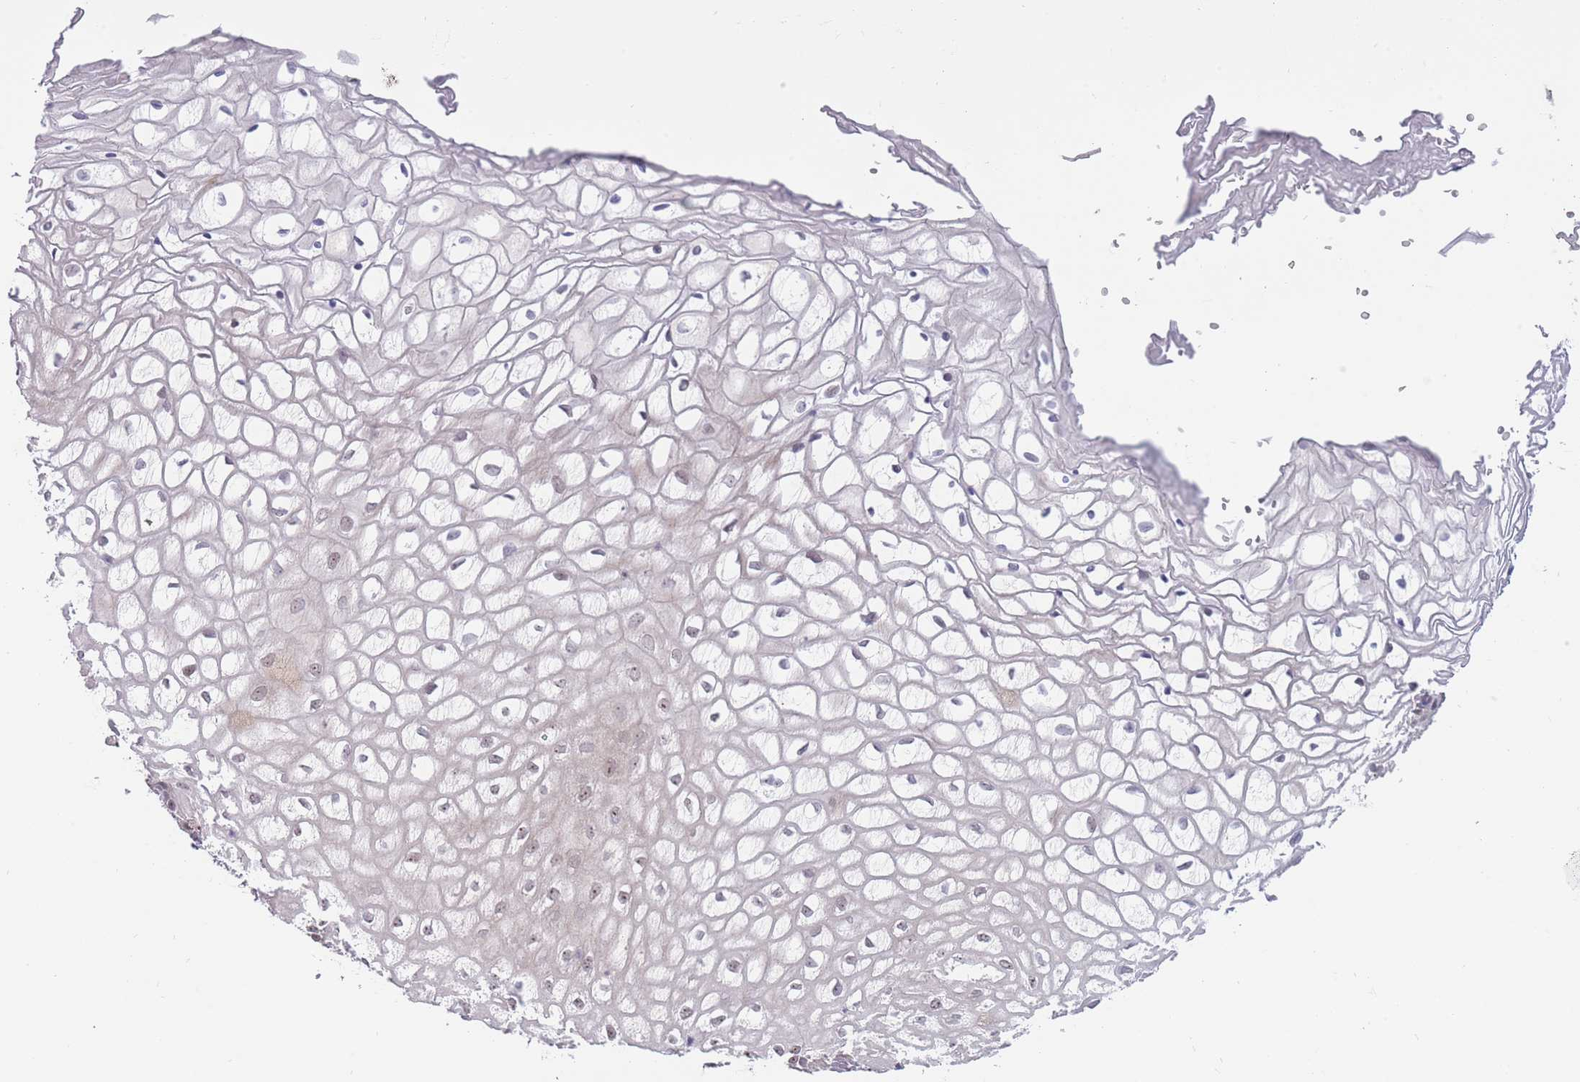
{"staining": {"intensity": "moderate", "quantity": "25%-75%", "location": "nuclear"}, "tissue": "vagina", "cell_type": "Squamous epithelial cells", "image_type": "normal", "snomed": [{"axis": "morphology", "description": "Normal tissue, NOS"}, {"axis": "topography", "description": "Vagina"}], "caption": "IHC of unremarkable human vagina demonstrates medium levels of moderate nuclear staining in about 25%-75% of squamous epithelial cells.", "gene": "MCIDAS", "patient": {"sex": "female", "age": 34}}